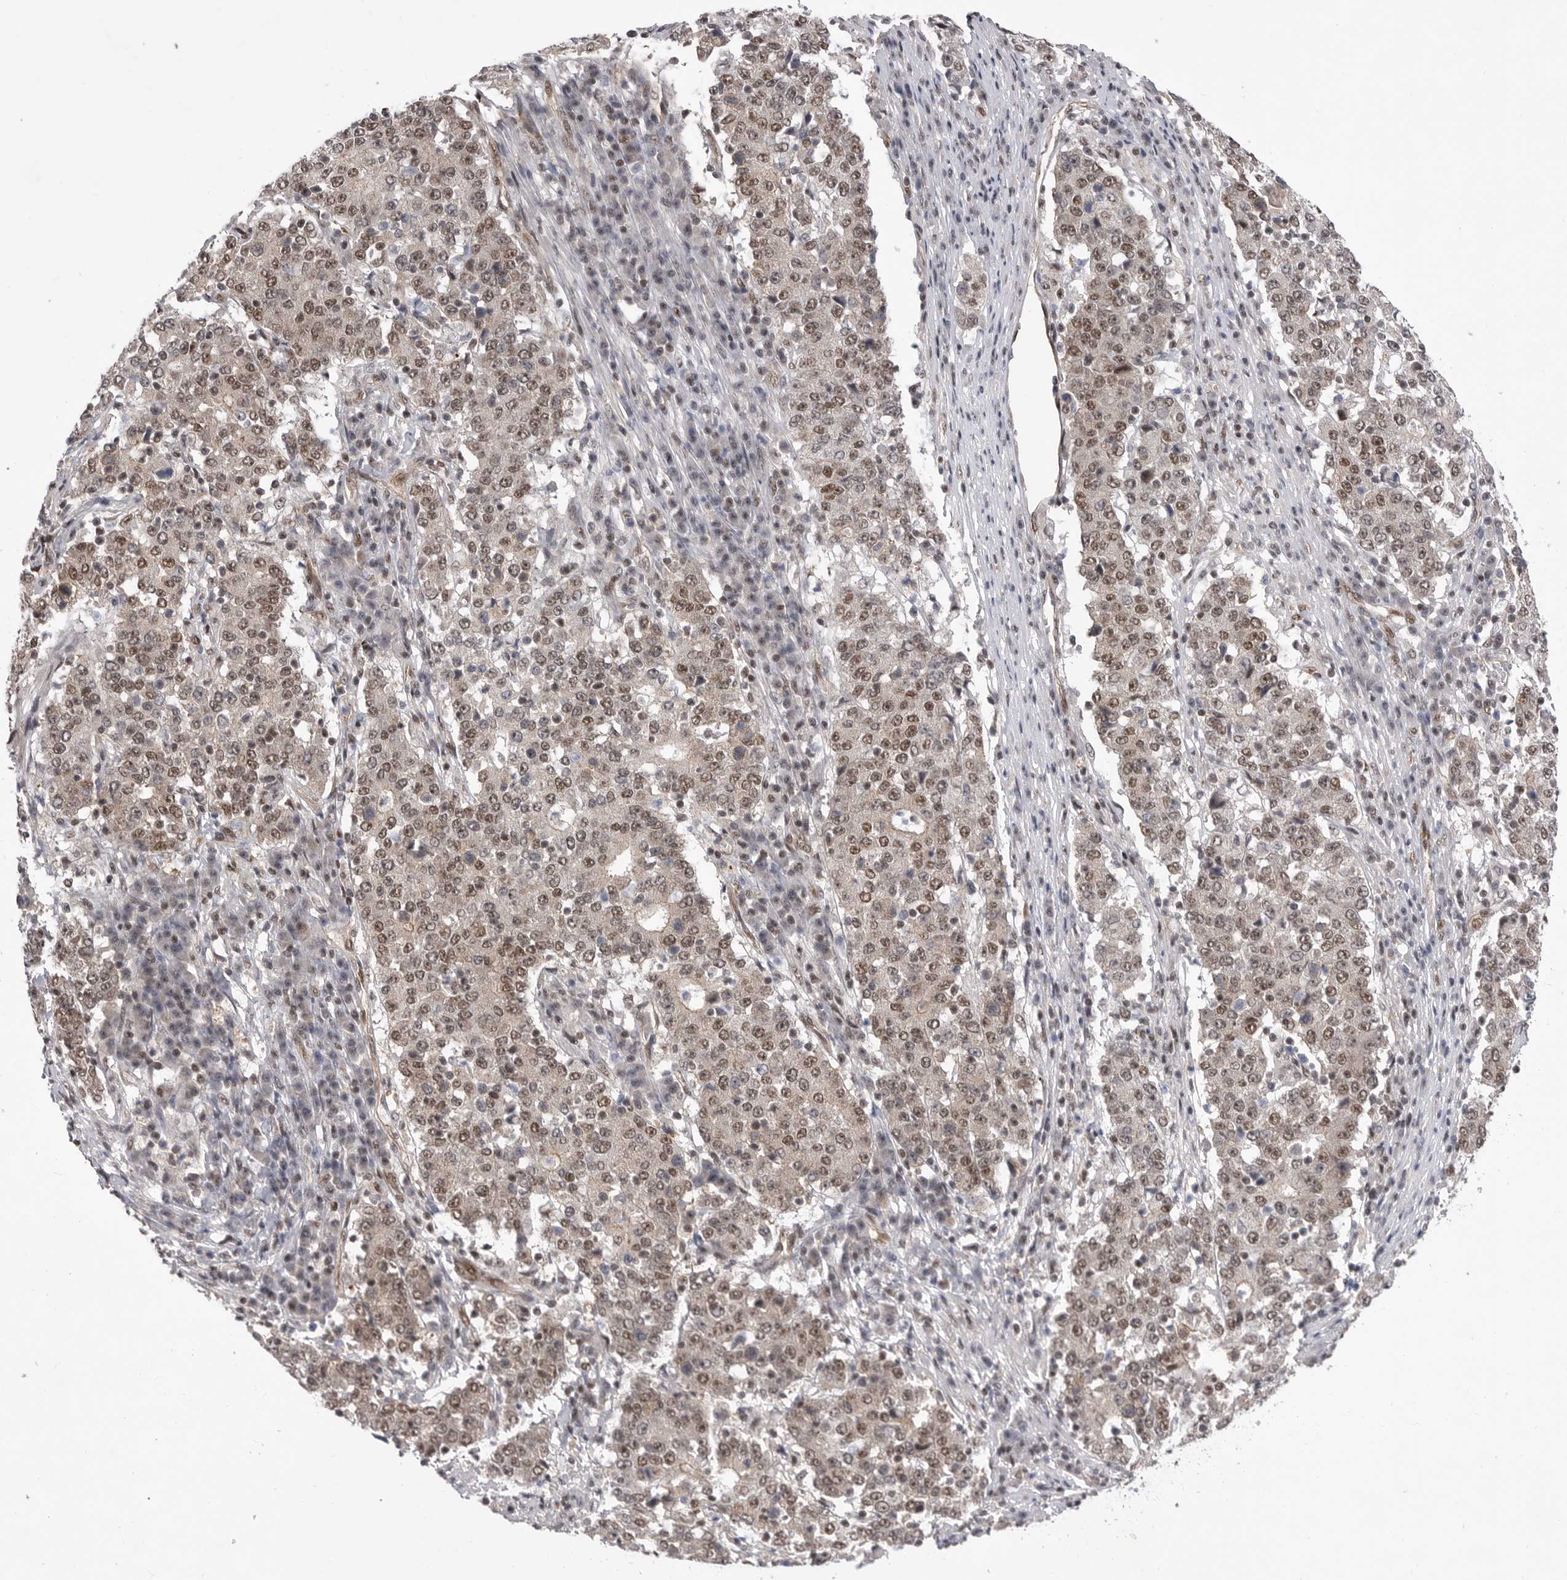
{"staining": {"intensity": "moderate", "quantity": ">75%", "location": "nuclear"}, "tissue": "stomach cancer", "cell_type": "Tumor cells", "image_type": "cancer", "snomed": [{"axis": "morphology", "description": "Adenocarcinoma, NOS"}, {"axis": "topography", "description": "Stomach"}], "caption": "Stomach adenocarcinoma tissue reveals moderate nuclear expression in about >75% of tumor cells", "gene": "PPP1R8", "patient": {"sex": "male", "age": 59}}